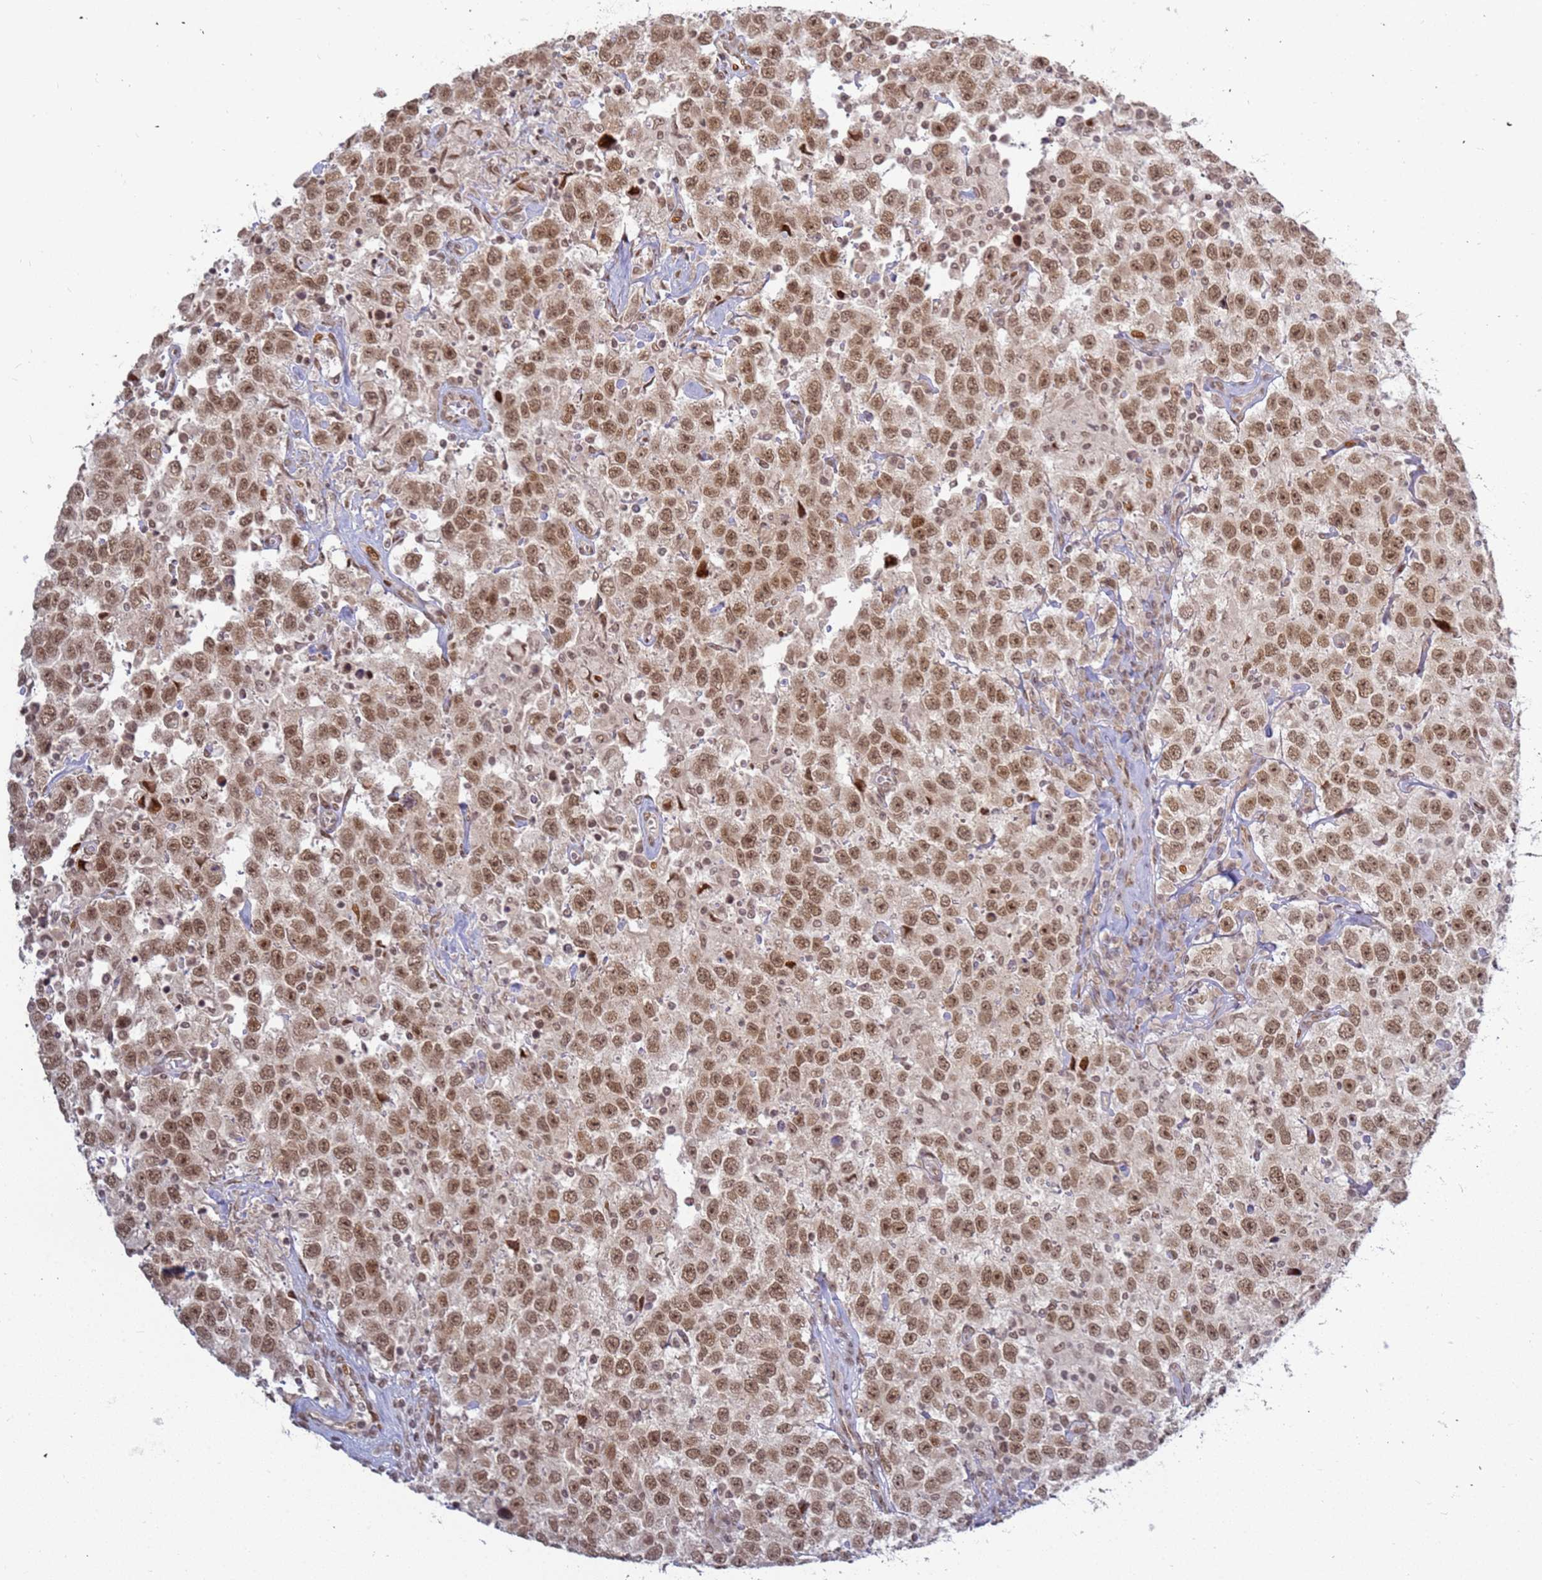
{"staining": {"intensity": "moderate", "quantity": ">75%", "location": "nuclear"}, "tissue": "testis cancer", "cell_type": "Tumor cells", "image_type": "cancer", "snomed": [{"axis": "morphology", "description": "Seminoma, NOS"}, {"axis": "topography", "description": "Testis"}], "caption": "The immunohistochemical stain shows moderate nuclear positivity in tumor cells of testis cancer (seminoma) tissue.", "gene": "ABCA2", "patient": {"sex": "male", "age": 41}}